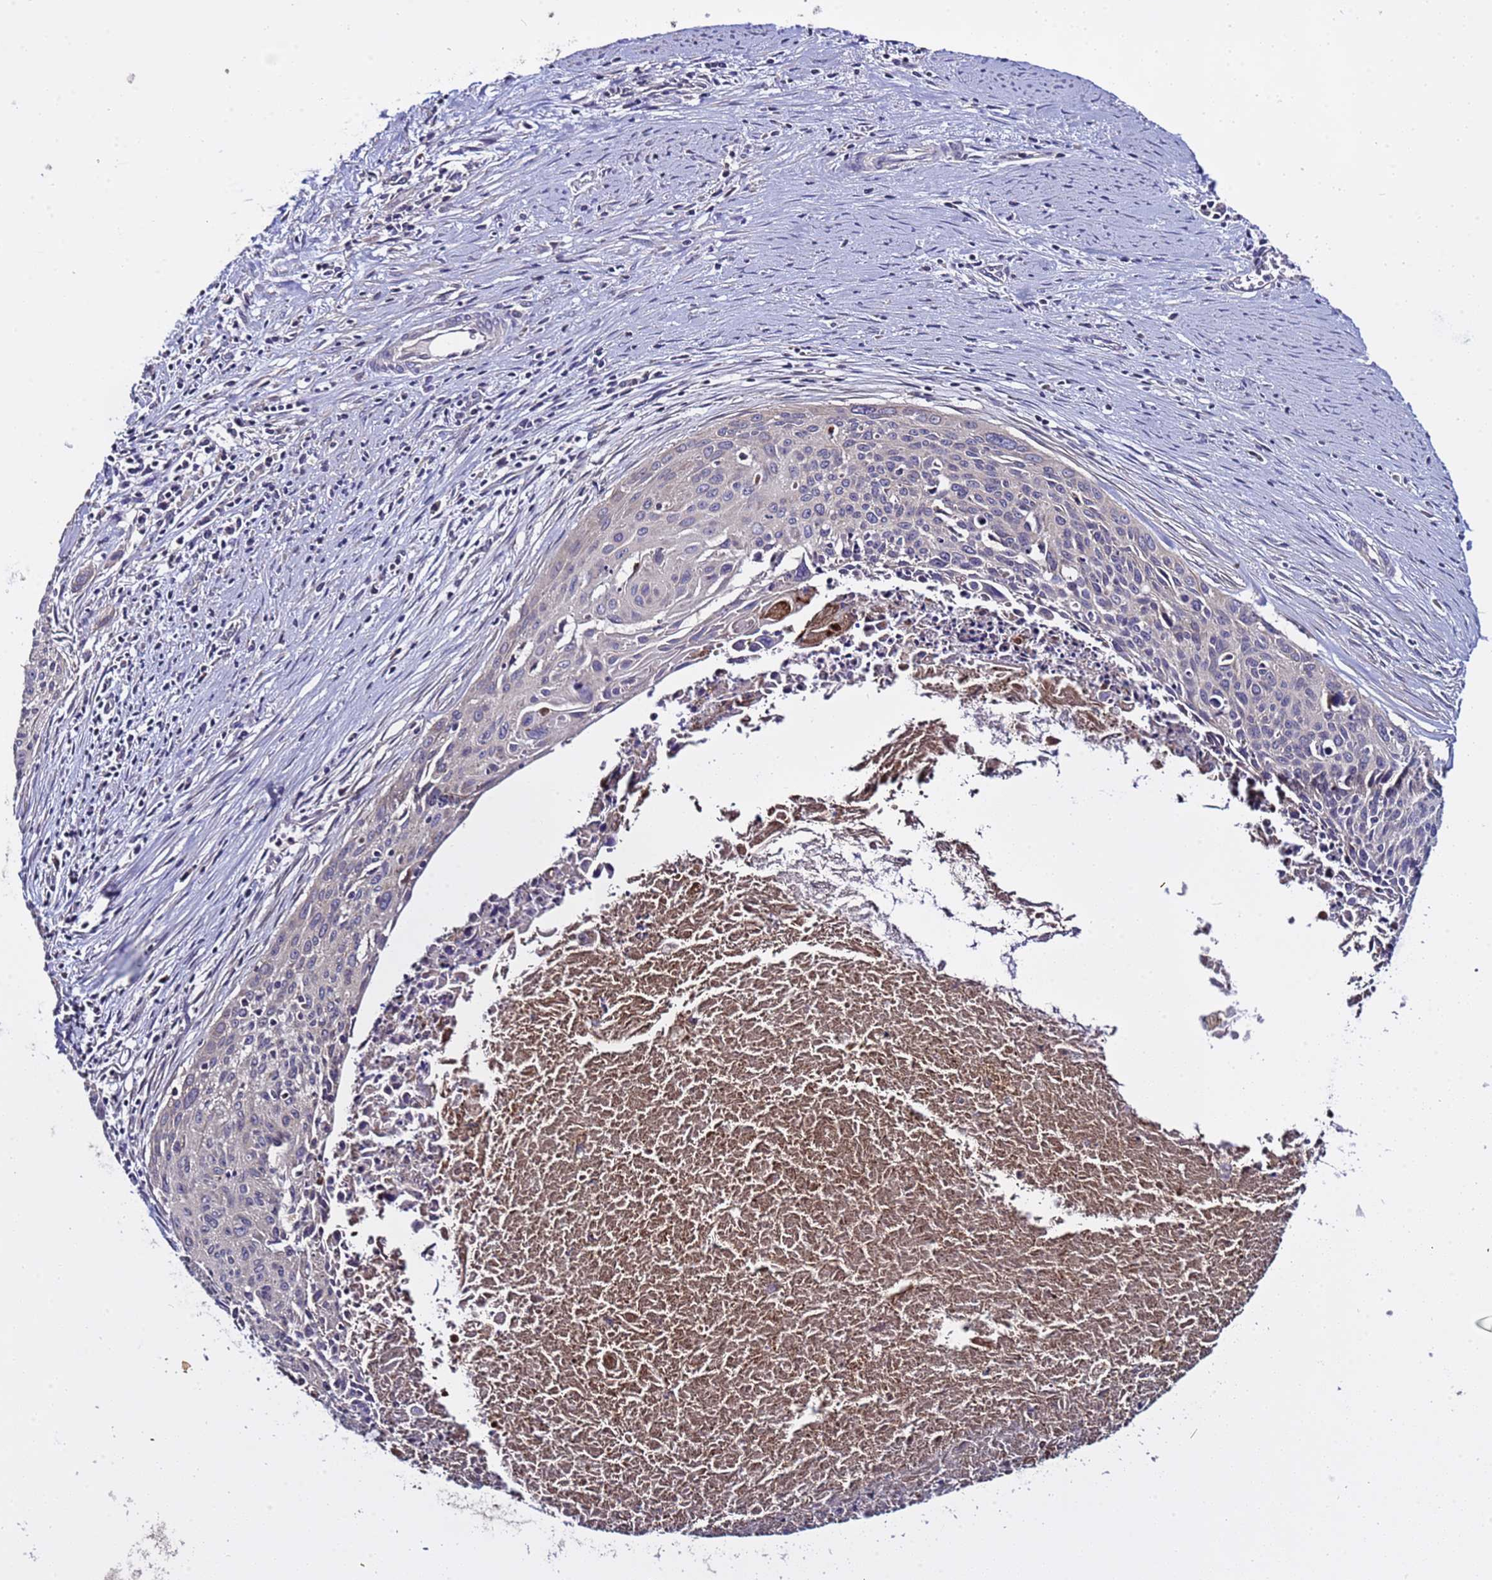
{"staining": {"intensity": "negative", "quantity": "none", "location": "none"}, "tissue": "cervical cancer", "cell_type": "Tumor cells", "image_type": "cancer", "snomed": [{"axis": "morphology", "description": "Squamous cell carcinoma, NOS"}, {"axis": "topography", "description": "Cervix"}], "caption": "Tumor cells show no significant staining in cervical squamous cell carcinoma. (Stains: DAB (3,3'-diaminobenzidine) IHC with hematoxylin counter stain, Microscopy: brightfield microscopy at high magnification).", "gene": "ELMOD2", "patient": {"sex": "female", "age": 55}}